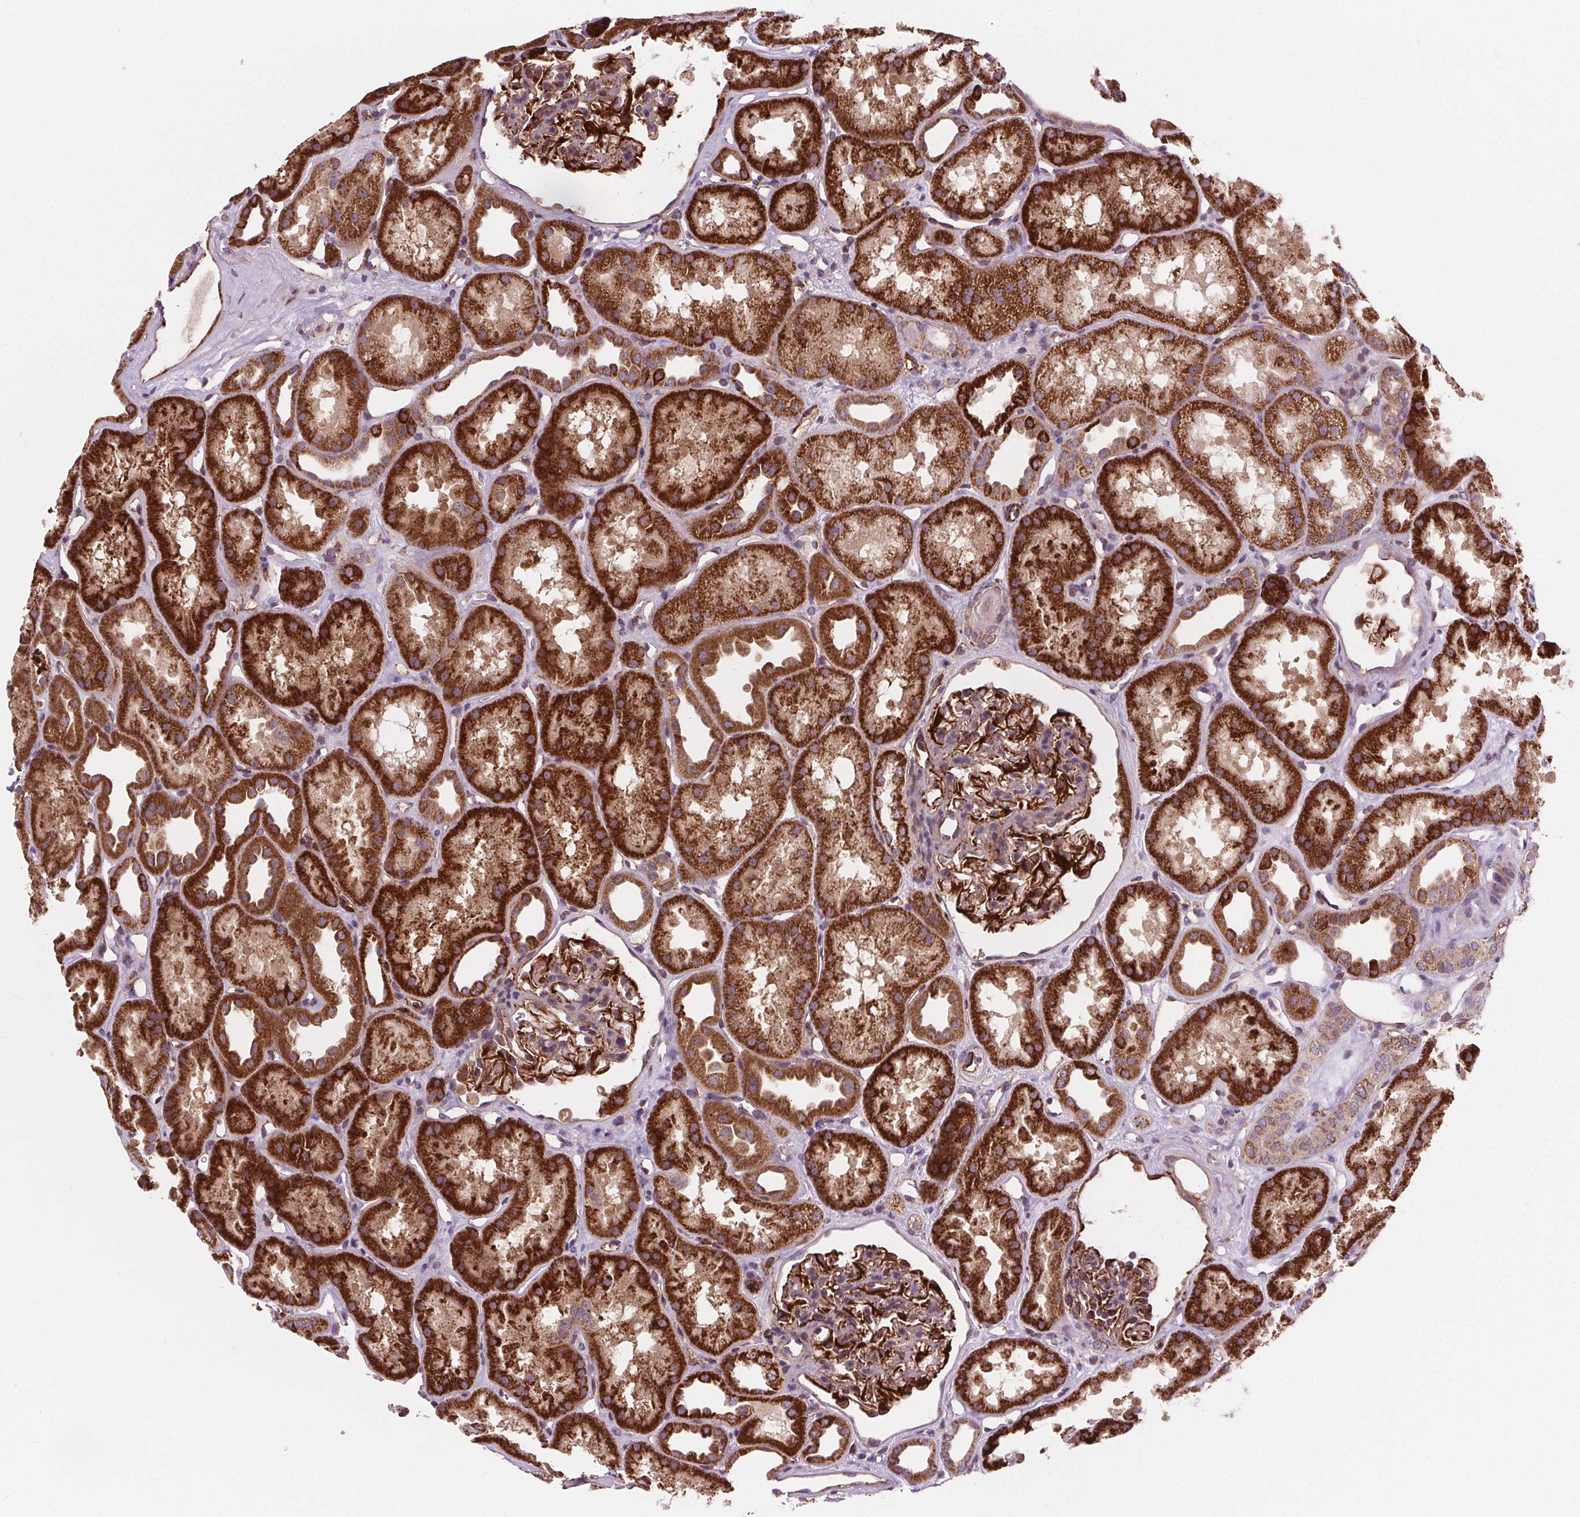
{"staining": {"intensity": "strong", "quantity": "25%-75%", "location": "cytoplasmic/membranous"}, "tissue": "kidney", "cell_type": "Cells in glomeruli", "image_type": "normal", "snomed": [{"axis": "morphology", "description": "Normal tissue, NOS"}, {"axis": "topography", "description": "Kidney"}], "caption": "The photomicrograph demonstrates immunohistochemical staining of benign kidney. There is strong cytoplasmic/membranous staining is seen in approximately 25%-75% of cells in glomeruli.", "gene": "GOLT1B", "patient": {"sex": "male", "age": 61}}